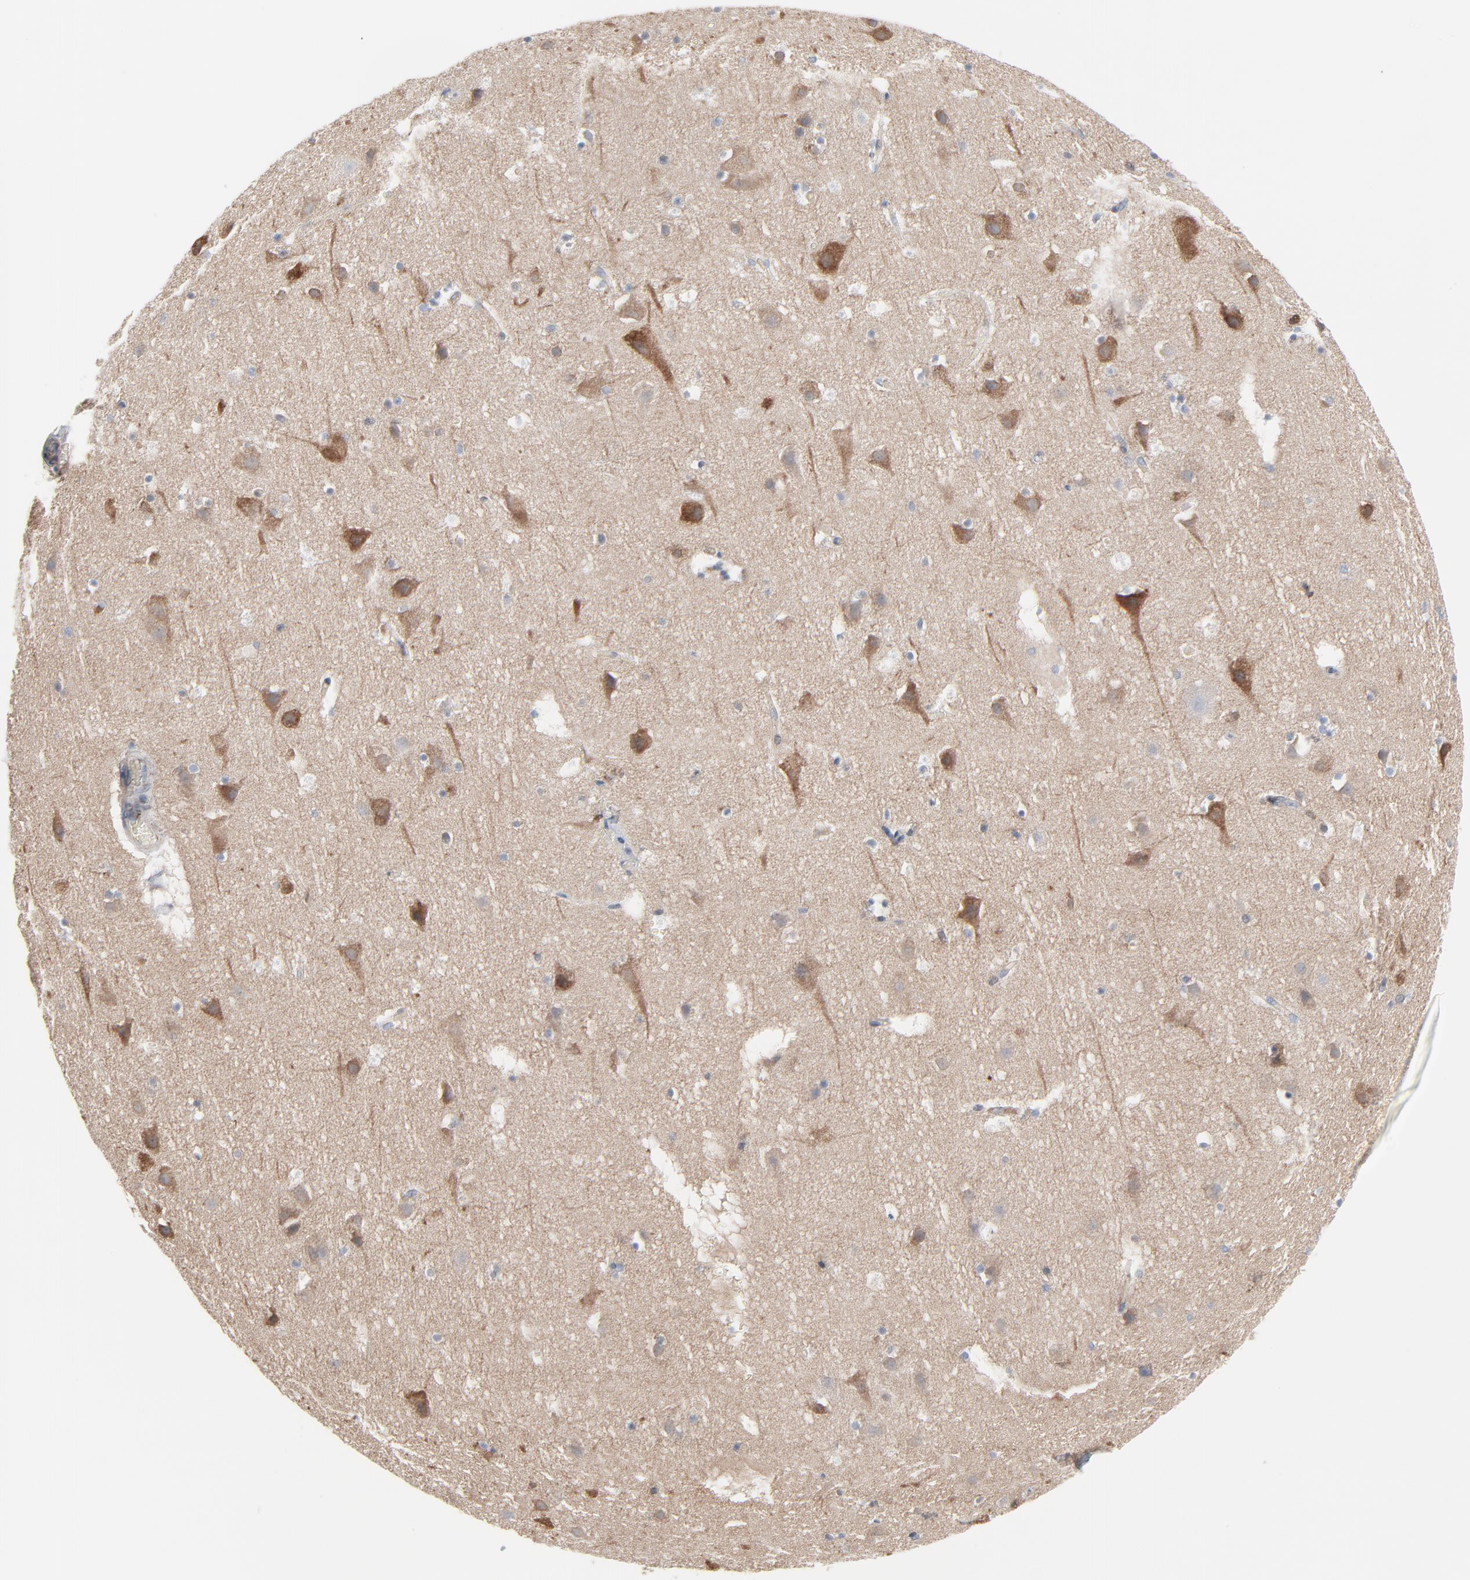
{"staining": {"intensity": "negative", "quantity": "none", "location": "none"}, "tissue": "cerebral cortex", "cell_type": "Endothelial cells", "image_type": "normal", "snomed": [{"axis": "morphology", "description": "Normal tissue, NOS"}, {"axis": "topography", "description": "Cerebral cortex"}], "caption": "Immunohistochemistry of unremarkable cerebral cortex exhibits no expression in endothelial cells. (Brightfield microscopy of DAB (3,3'-diaminobenzidine) IHC at high magnification).", "gene": "OPTN", "patient": {"sex": "male", "age": 45}}